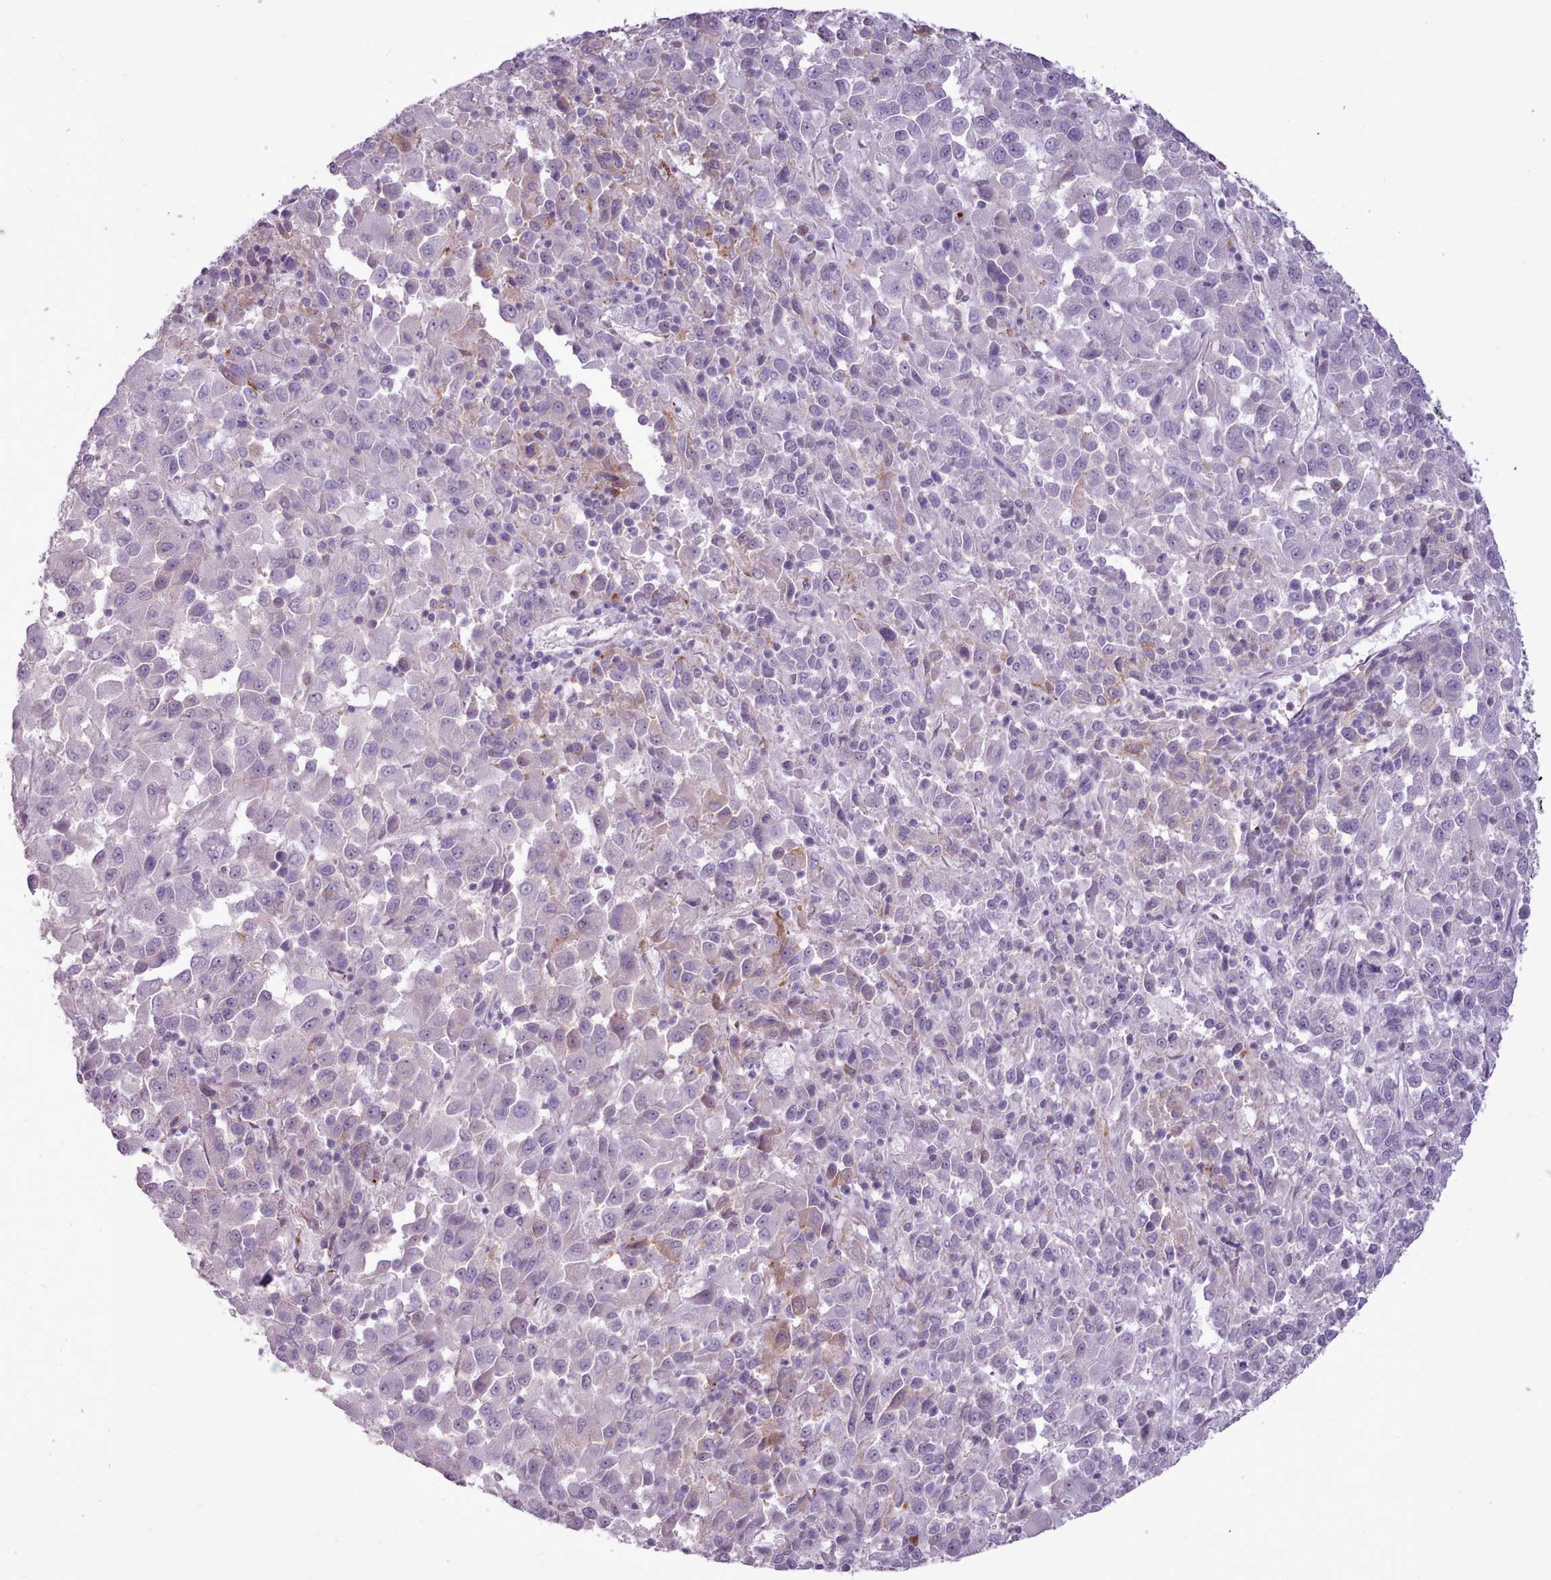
{"staining": {"intensity": "negative", "quantity": "none", "location": "none"}, "tissue": "melanoma", "cell_type": "Tumor cells", "image_type": "cancer", "snomed": [{"axis": "morphology", "description": "Malignant melanoma, Metastatic site"}, {"axis": "topography", "description": "Lung"}], "caption": "Protein analysis of malignant melanoma (metastatic site) demonstrates no significant positivity in tumor cells.", "gene": "ATRAID", "patient": {"sex": "male", "age": 64}}